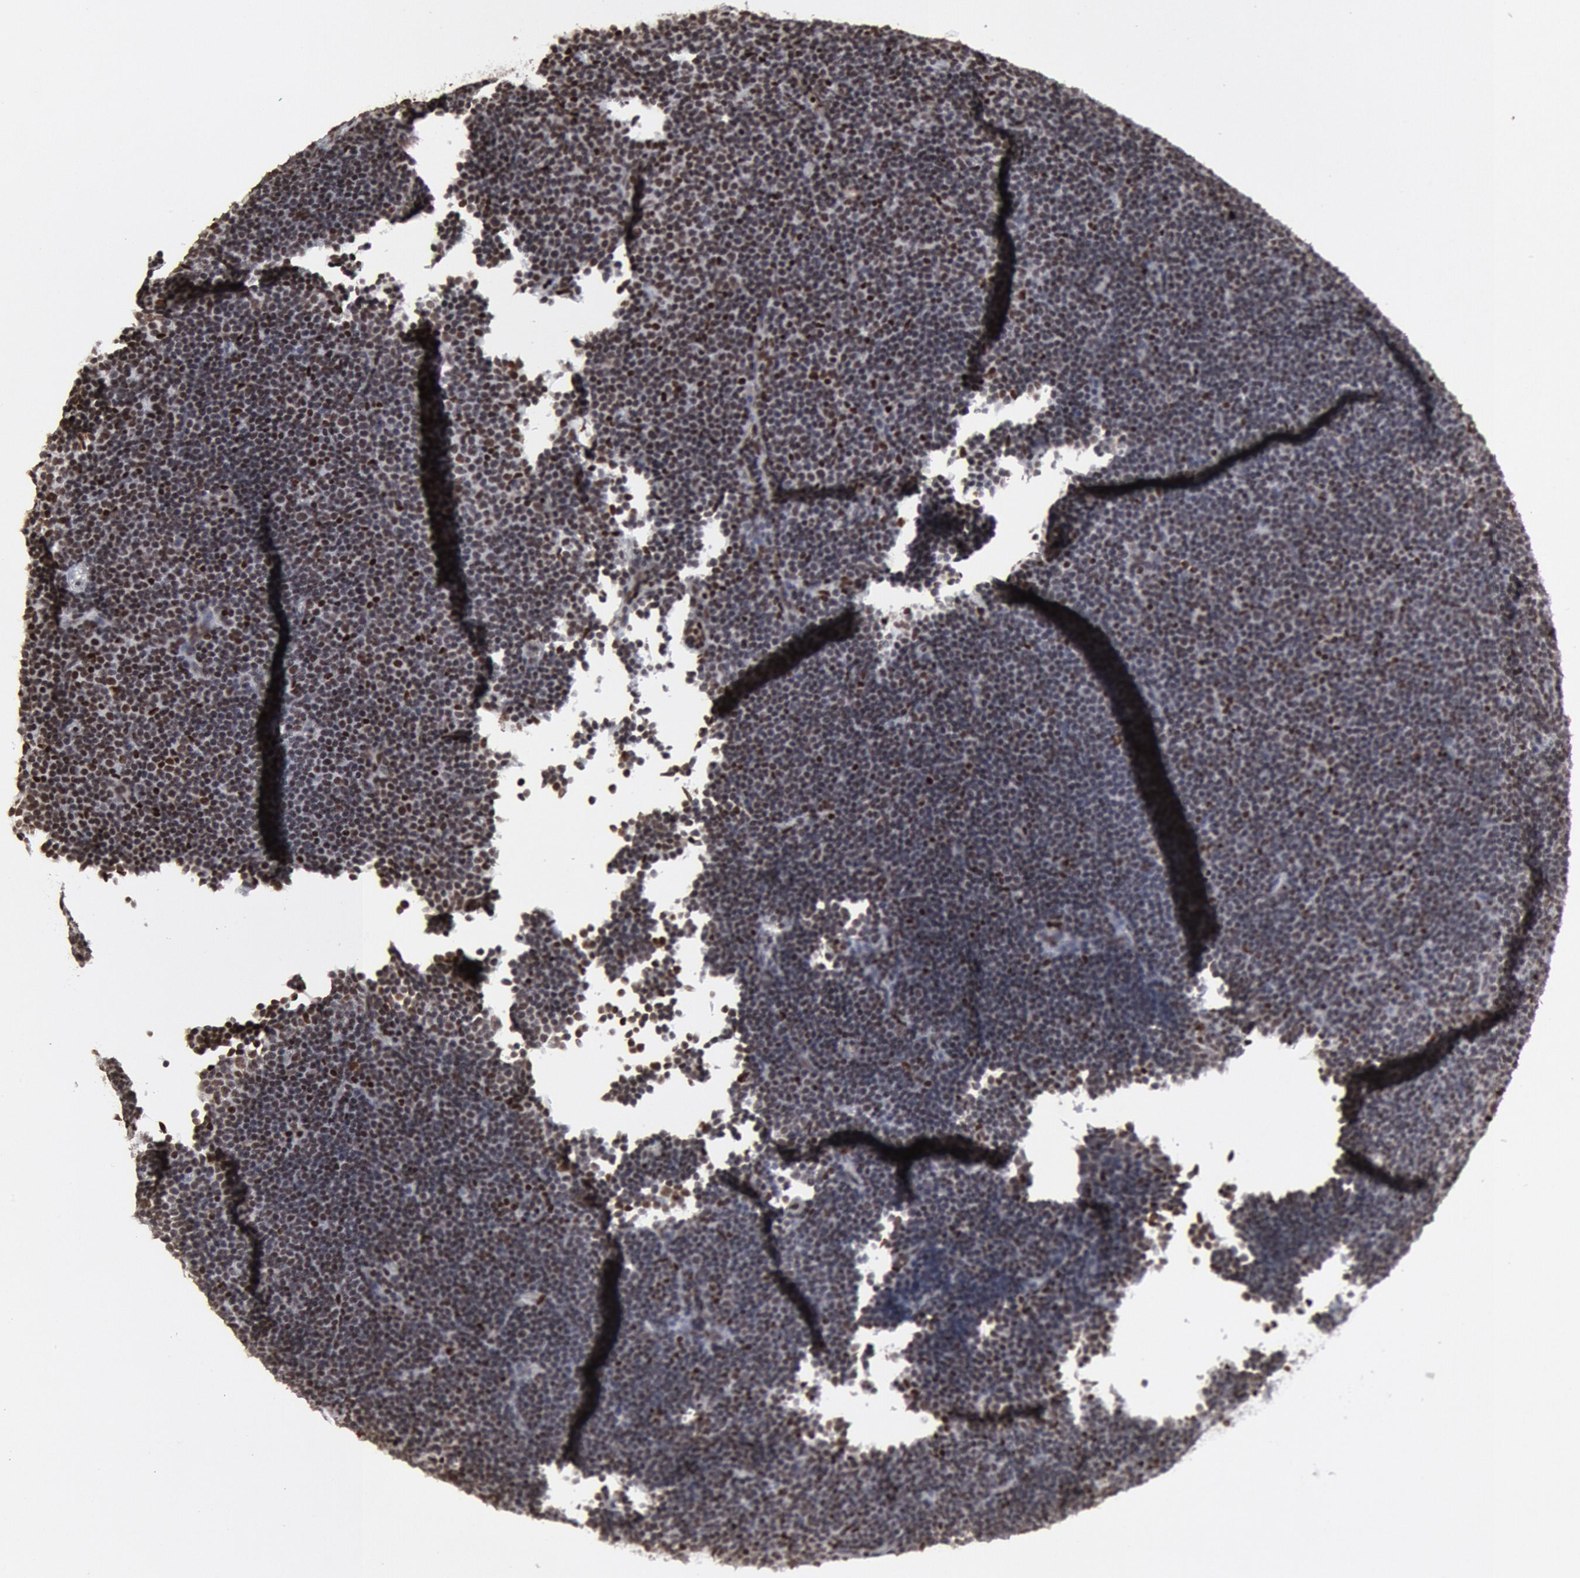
{"staining": {"intensity": "strong", "quantity": "25%-75%", "location": "nuclear"}, "tissue": "lymphoma", "cell_type": "Tumor cells", "image_type": "cancer", "snomed": [{"axis": "morphology", "description": "Malignant lymphoma, non-Hodgkin's type, Low grade"}, {"axis": "topography", "description": "Lymph node"}], "caption": "Strong nuclear staining is seen in about 25%-75% of tumor cells in lymphoma. The protein of interest is stained brown, and the nuclei are stained in blue (DAB (3,3'-diaminobenzidine) IHC with brightfield microscopy, high magnification).", "gene": "SUB1", "patient": {"sex": "male", "age": 57}}